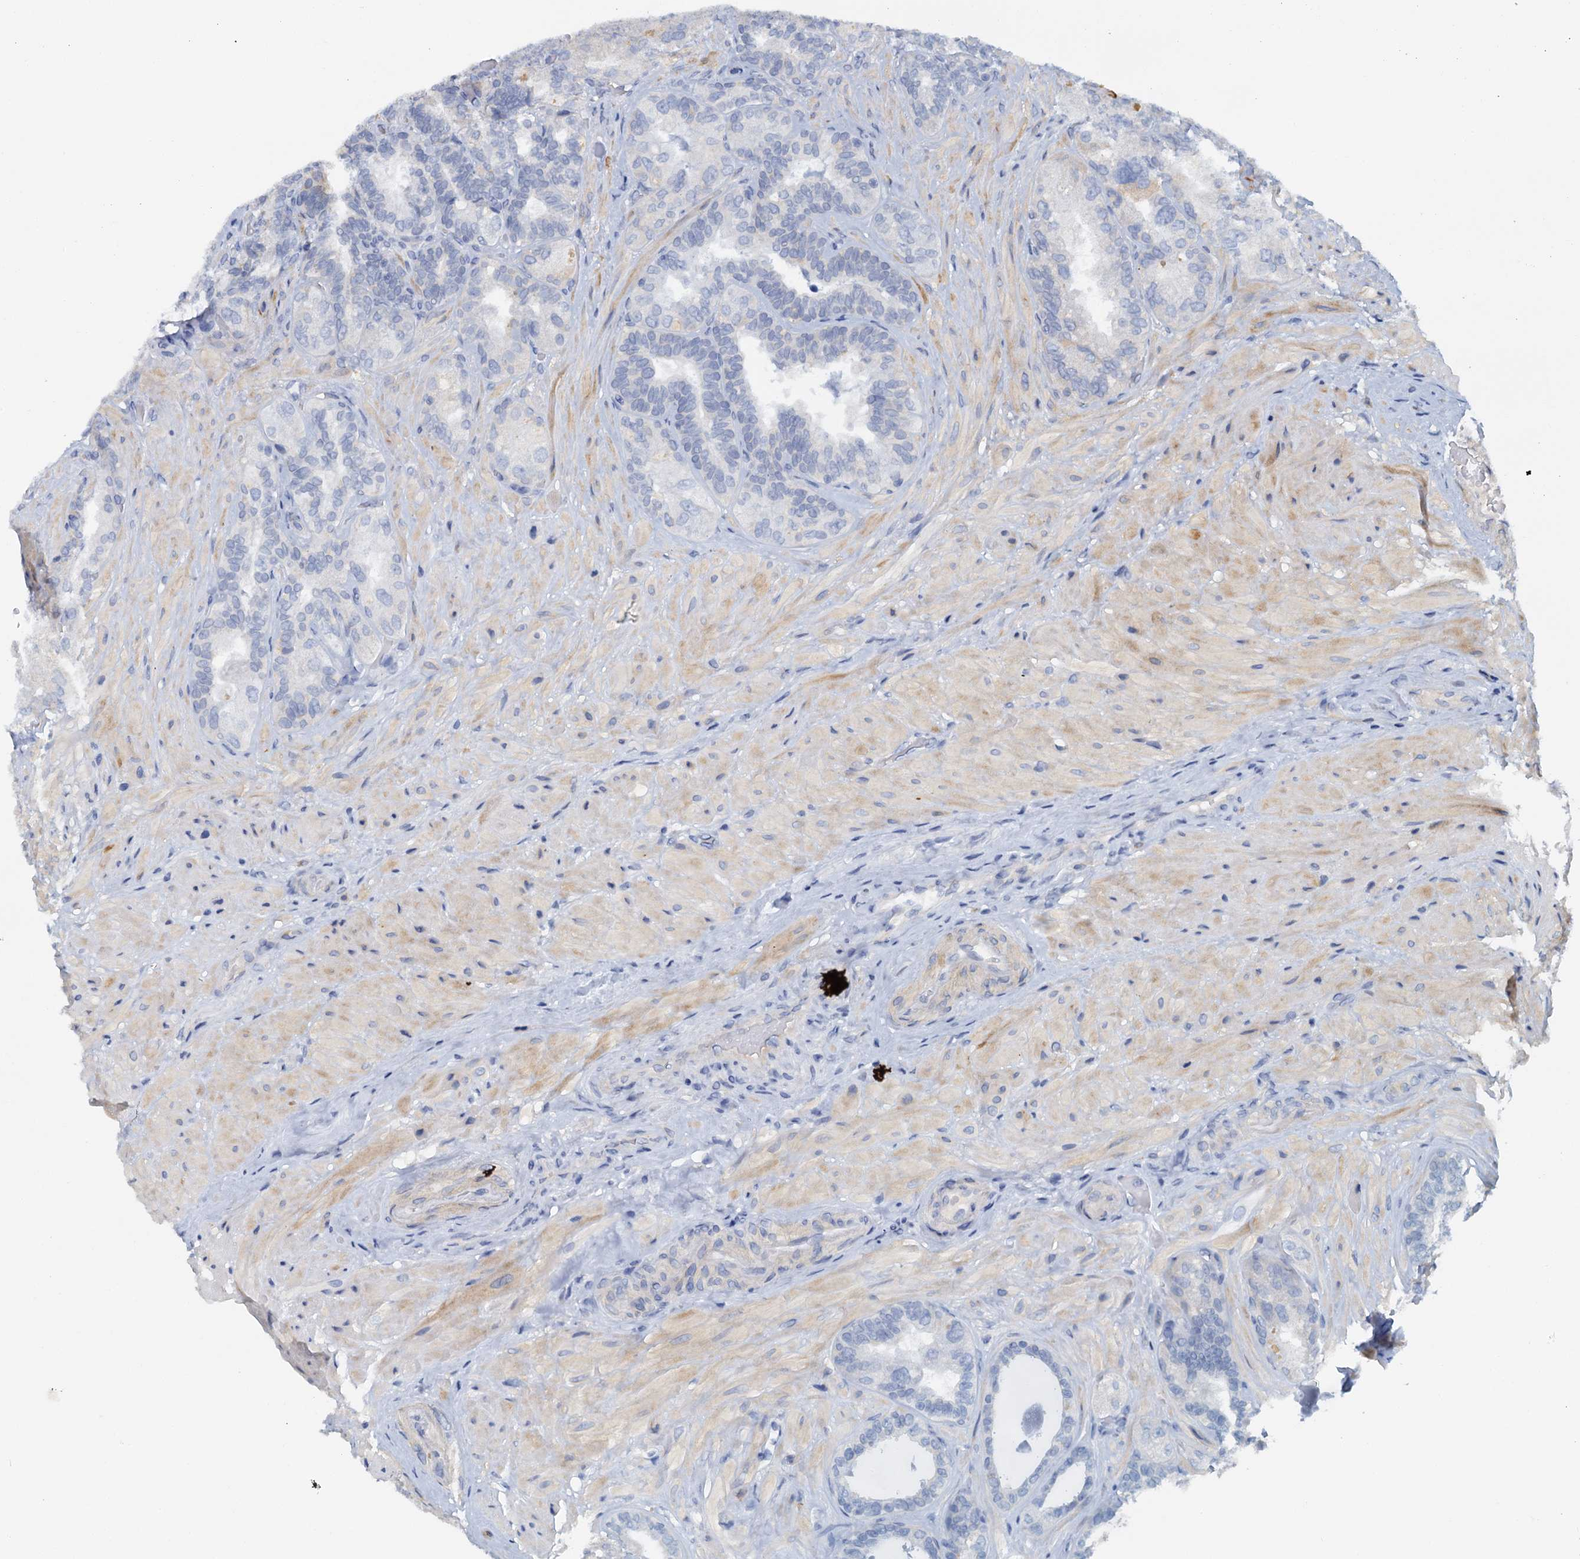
{"staining": {"intensity": "negative", "quantity": "none", "location": "none"}, "tissue": "seminal vesicle", "cell_type": "Glandular cells", "image_type": "normal", "snomed": [{"axis": "morphology", "description": "Normal tissue, NOS"}, {"axis": "topography", "description": "Prostate and seminal vesicle, NOS"}, {"axis": "topography", "description": "Prostate"}, {"axis": "topography", "description": "Seminal veicle"}], "caption": "The histopathology image demonstrates no staining of glandular cells in normal seminal vesicle.", "gene": "DTD1", "patient": {"sex": "male", "age": 67}}